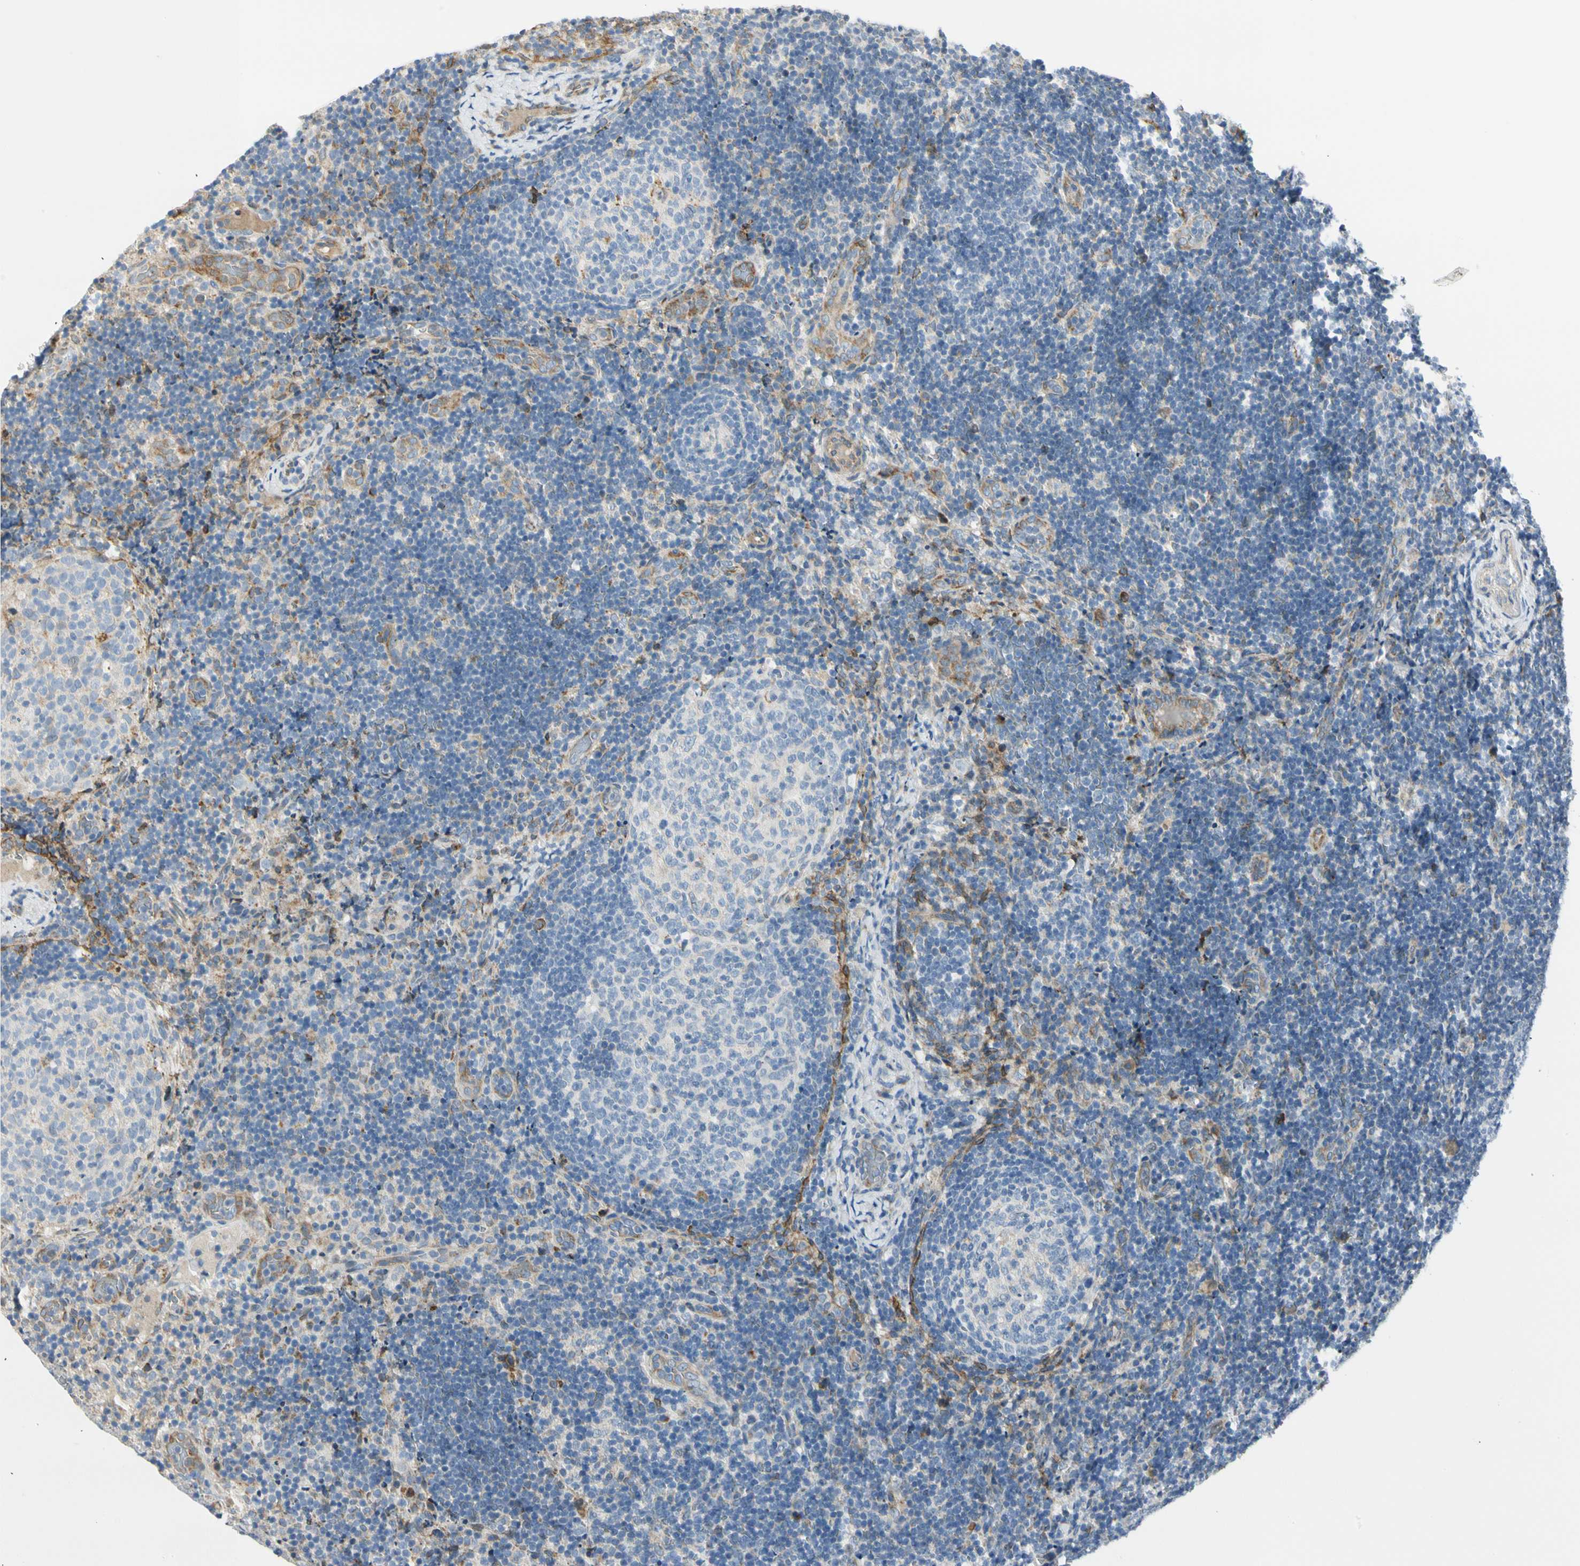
{"staining": {"intensity": "strong", "quantity": "<25%", "location": "cytoplasmic/membranous"}, "tissue": "lymph node", "cell_type": "Germinal center cells", "image_type": "normal", "snomed": [{"axis": "morphology", "description": "Normal tissue, NOS"}, {"axis": "topography", "description": "Lymph node"}], "caption": "IHC image of normal lymph node: lymph node stained using IHC shows medium levels of strong protein expression localized specifically in the cytoplasmic/membranous of germinal center cells, appearing as a cytoplasmic/membranous brown color.", "gene": "TNFSF11", "patient": {"sex": "female", "age": 14}}